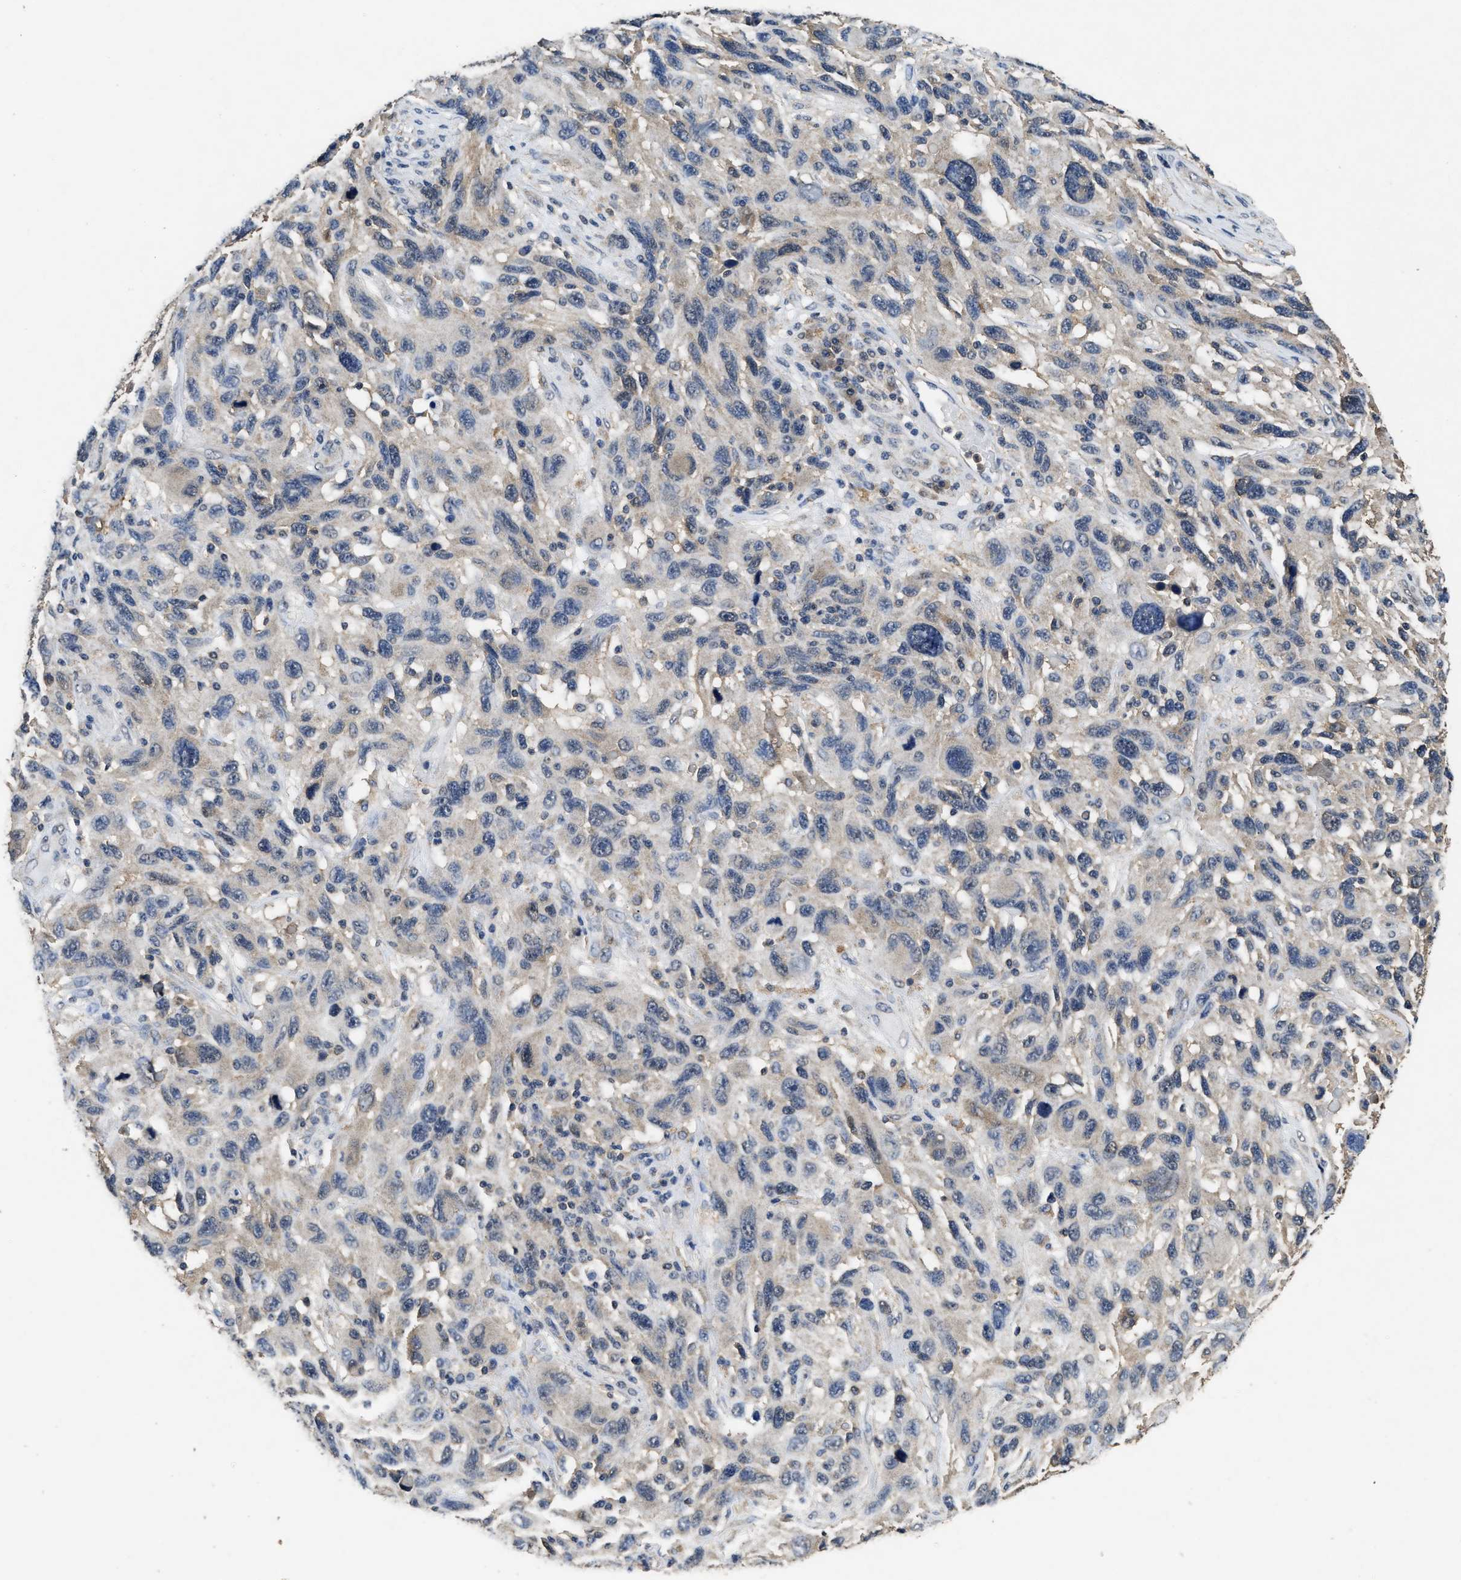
{"staining": {"intensity": "weak", "quantity": "<25%", "location": "cytoplasmic/membranous,nuclear"}, "tissue": "melanoma", "cell_type": "Tumor cells", "image_type": "cancer", "snomed": [{"axis": "morphology", "description": "Malignant melanoma, NOS"}, {"axis": "topography", "description": "Skin"}], "caption": "High magnification brightfield microscopy of malignant melanoma stained with DAB (3,3'-diaminobenzidine) (brown) and counterstained with hematoxylin (blue): tumor cells show no significant positivity. The staining is performed using DAB (3,3'-diaminobenzidine) brown chromogen with nuclei counter-stained in using hematoxylin.", "gene": "ACAT2", "patient": {"sex": "male", "age": 53}}